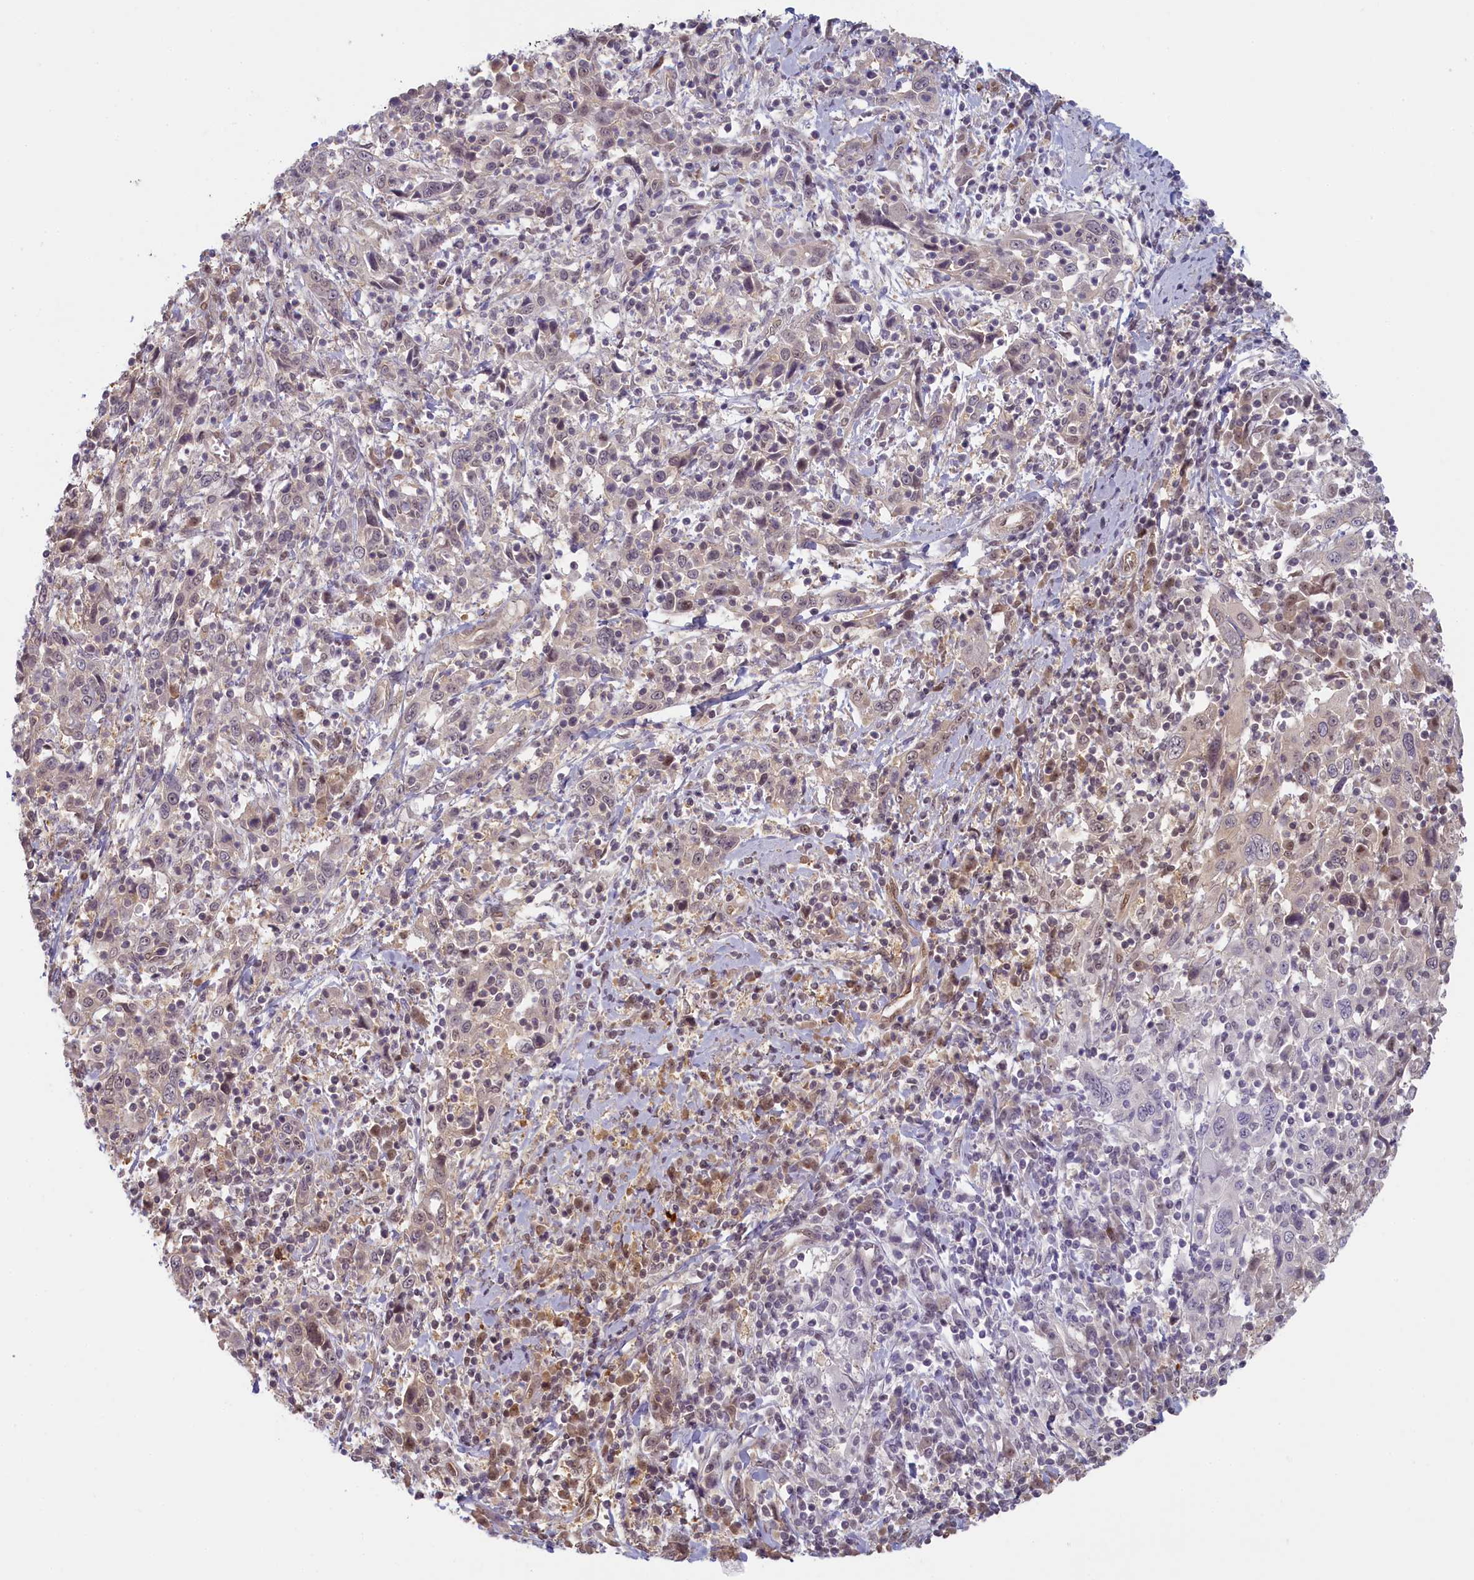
{"staining": {"intensity": "weak", "quantity": "<25%", "location": "nuclear"}, "tissue": "cervical cancer", "cell_type": "Tumor cells", "image_type": "cancer", "snomed": [{"axis": "morphology", "description": "Squamous cell carcinoma, NOS"}, {"axis": "topography", "description": "Cervix"}], "caption": "This is an immunohistochemistry micrograph of human cervical cancer (squamous cell carcinoma). There is no expression in tumor cells.", "gene": "C19orf44", "patient": {"sex": "female", "age": 46}}